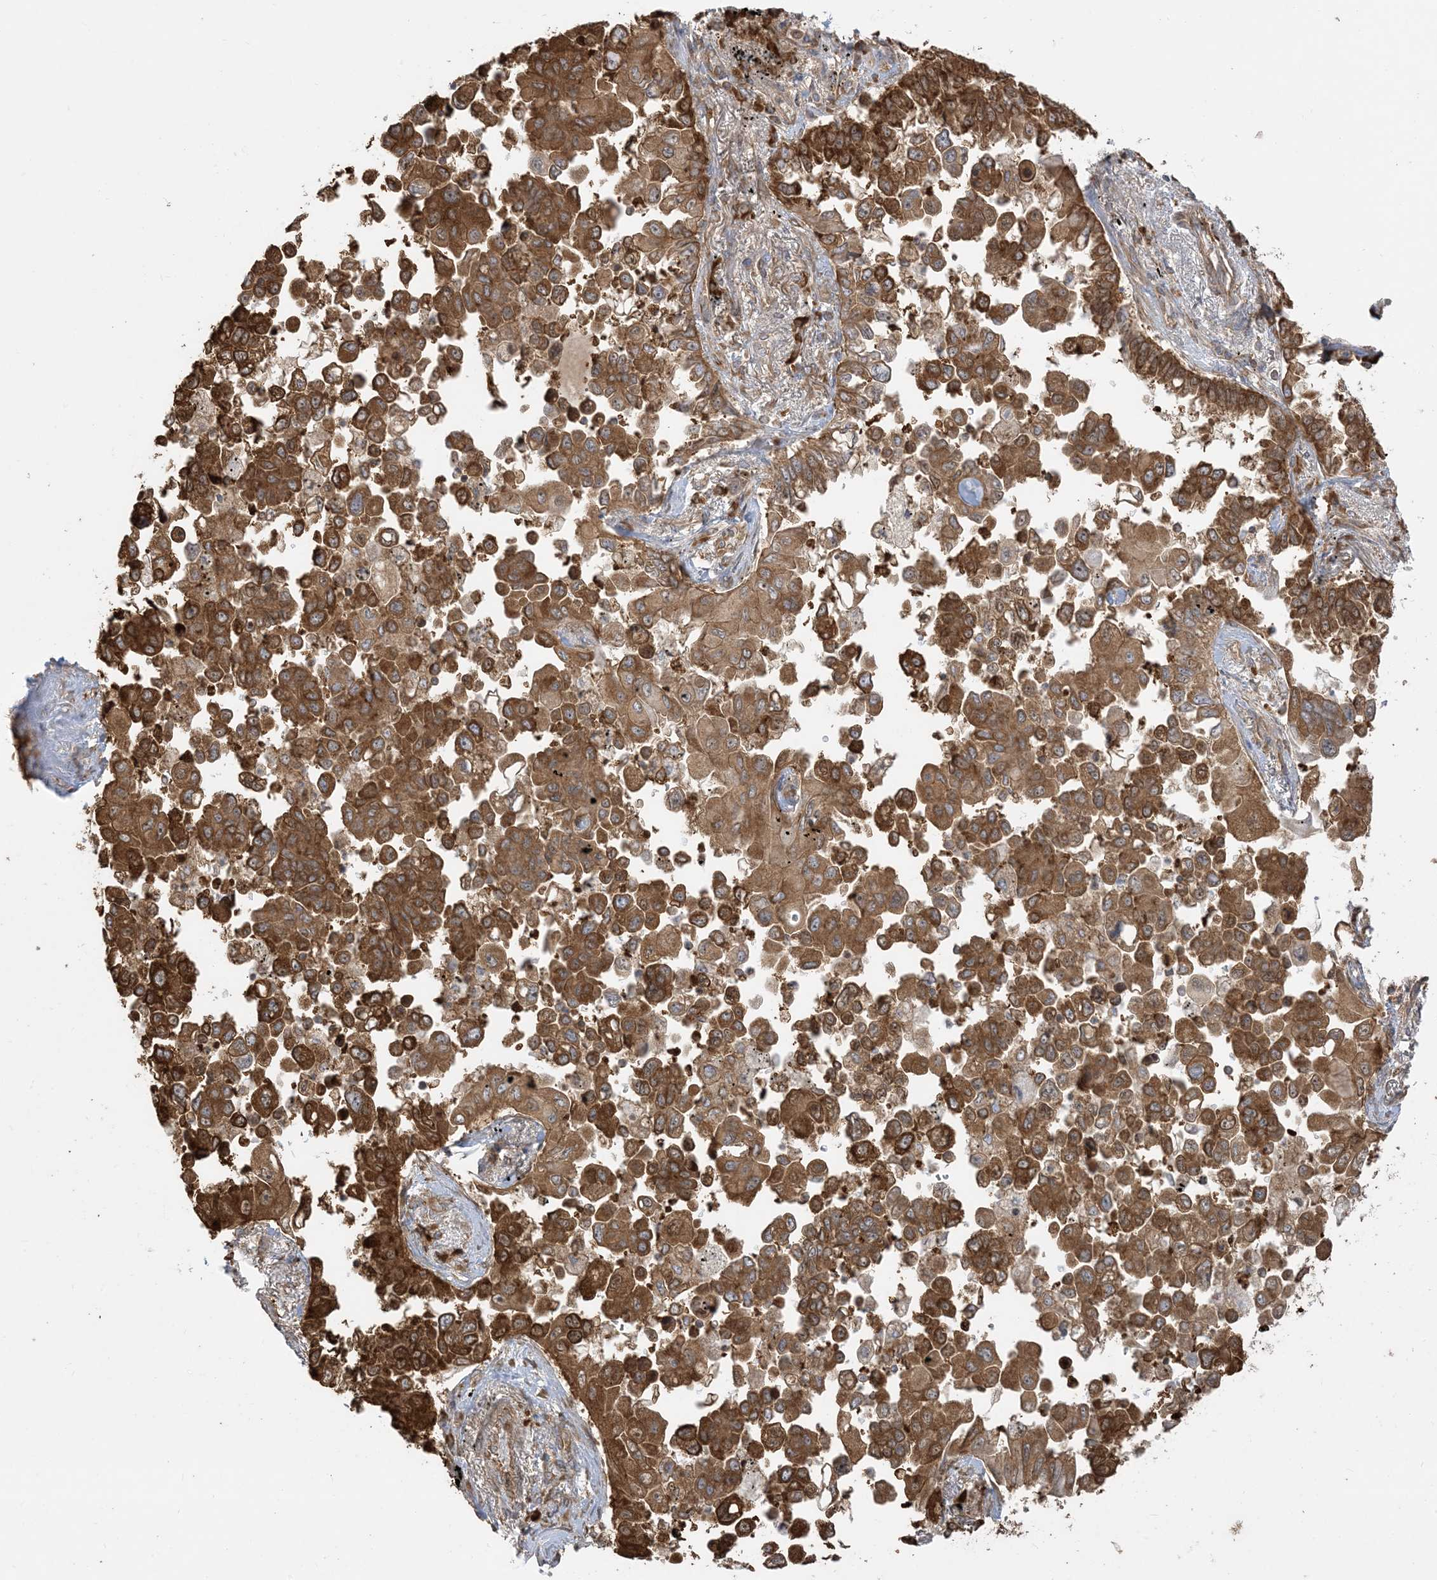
{"staining": {"intensity": "strong", "quantity": ">75%", "location": "cytoplasmic/membranous,nuclear"}, "tissue": "lung cancer", "cell_type": "Tumor cells", "image_type": "cancer", "snomed": [{"axis": "morphology", "description": "Adenocarcinoma, NOS"}, {"axis": "topography", "description": "Lung"}], "caption": "Lung cancer (adenocarcinoma) stained with immunohistochemistry (IHC) shows strong cytoplasmic/membranous and nuclear positivity in about >75% of tumor cells.", "gene": "SRP72", "patient": {"sex": "female", "age": 67}}